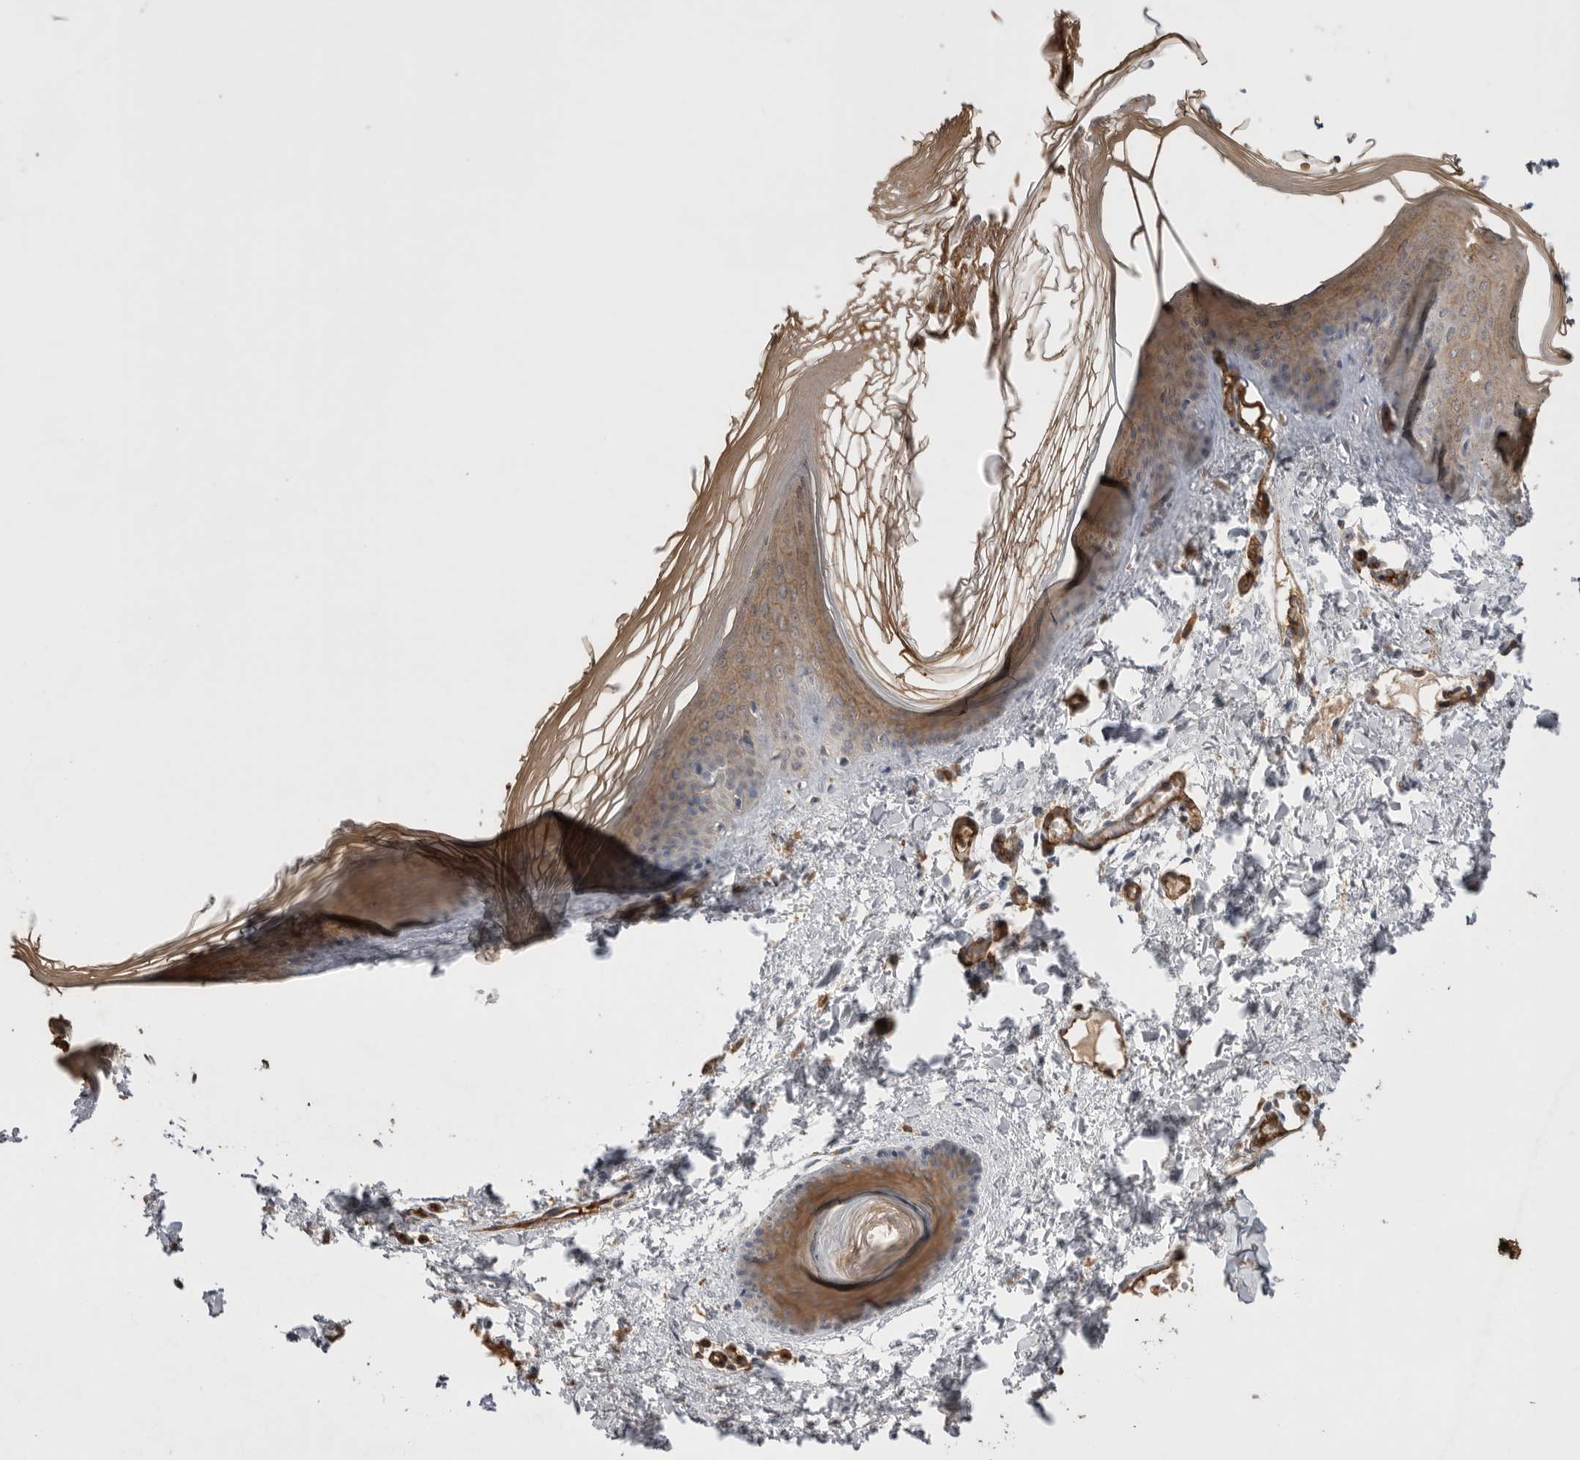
{"staining": {"intensity": "negative", "quantity": "none", "location": "none"}, "tissue": "skin", "cell_type": "Fibroblasts", "image_type": "normal", "snomed": [{"axis": "morphology", "description": "Normal tissue, NOS"}, {"axis": "topography", "description": "Skin"}], "caption": "Fibroblasts show no significant protein positivity in unremarkable skin. (Immunohistochemistry, brightfield microscopy, high magnification).", "gene": "IL27", "patient": {"sex": "female", "age": 27}}